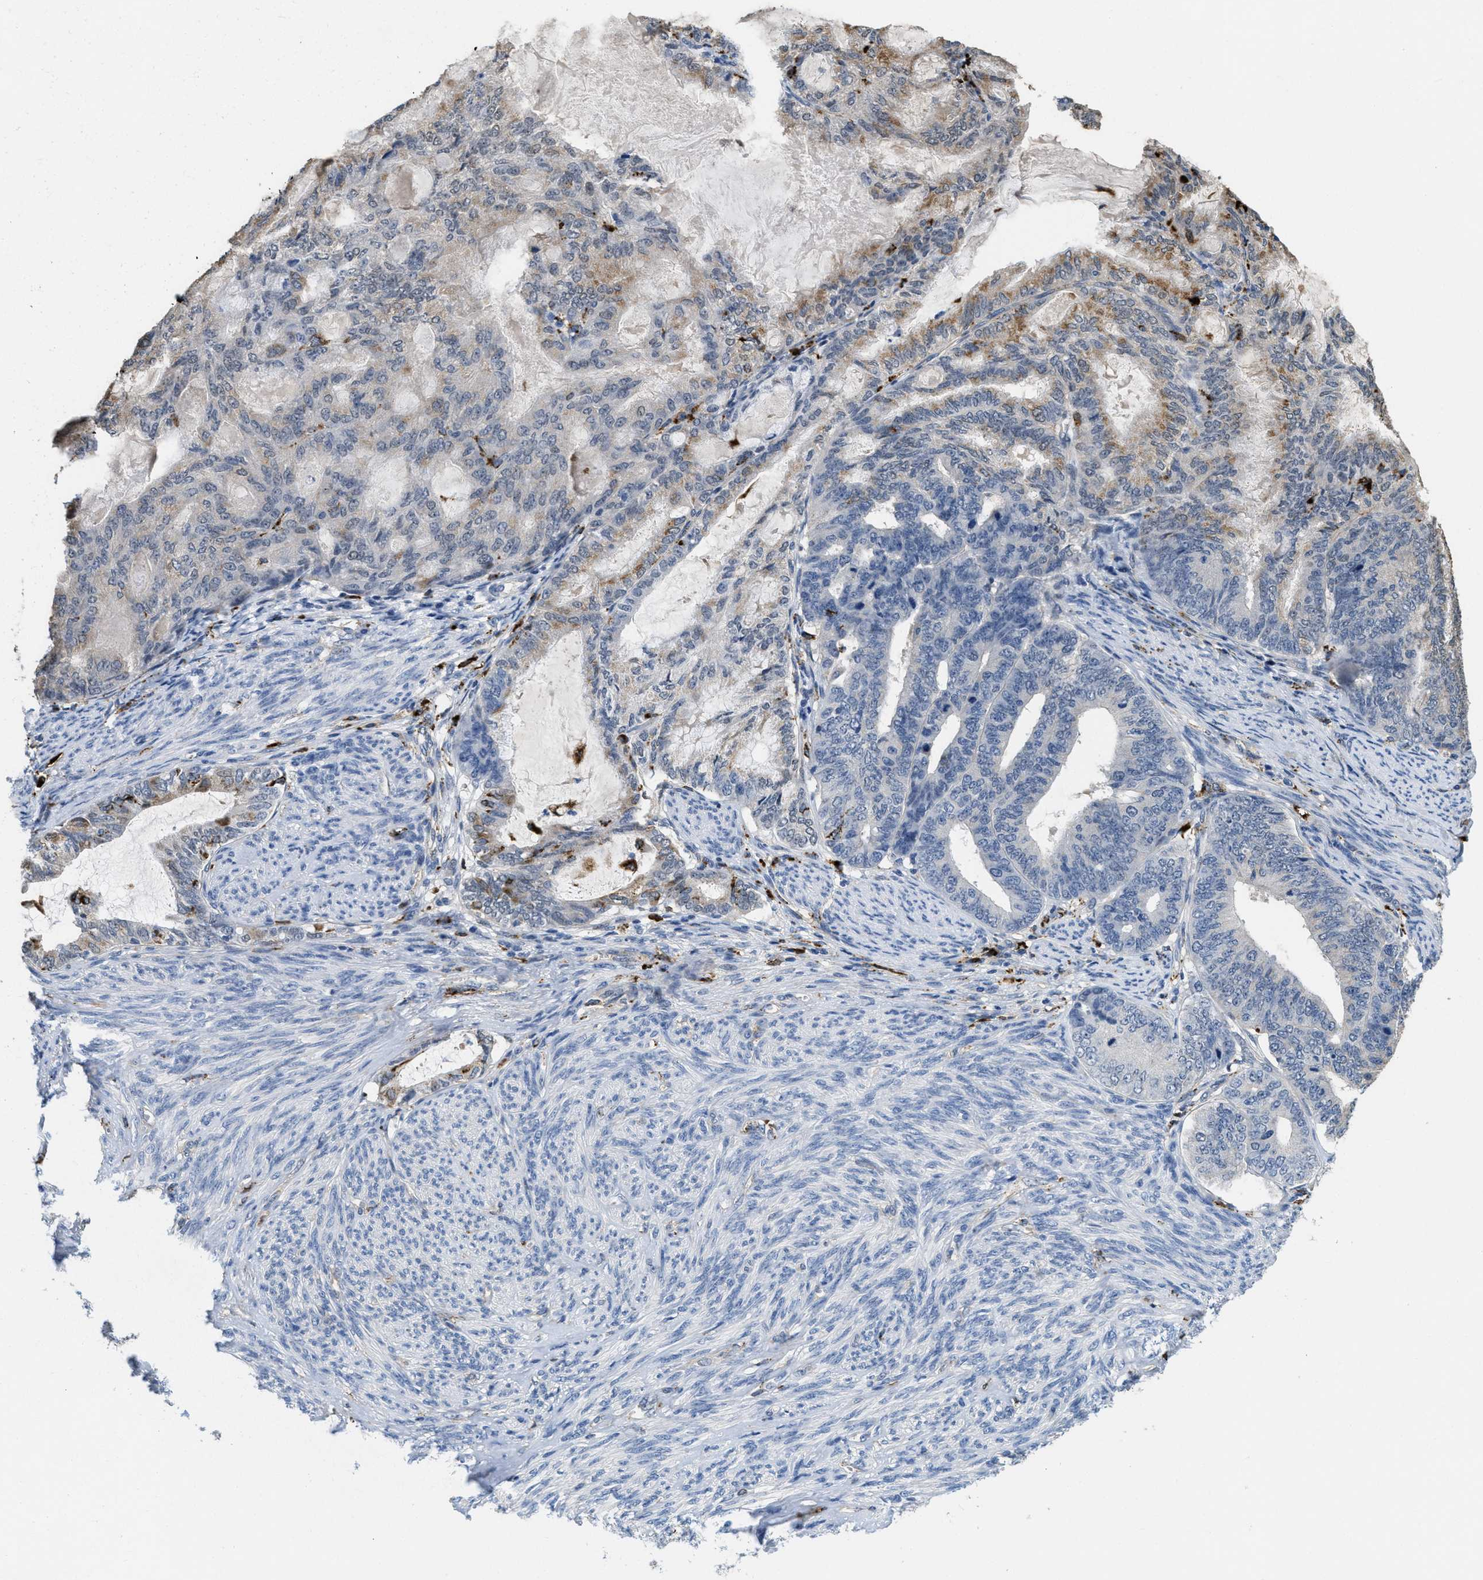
{"staining": {"intensity": "weak", "quantity": "<25%", "location": "cytoplasmic/membranous"}, "tissue": "endometrial cancer", "cell_type": "Tumor cells", "image_type": "cancer", "snomed": [{"axis": "morphology", "description": "Adenocarcinoma, NOS"}, {"axis": "topography", "description": "Endometrium"}], "caption": "Adenocarcinoma (endometrial) was stained to show a protein in brown. There is no significant expression in tumor cells.", "gene": "BMPR2", "patient": {"sex": "female", "age": 86}}